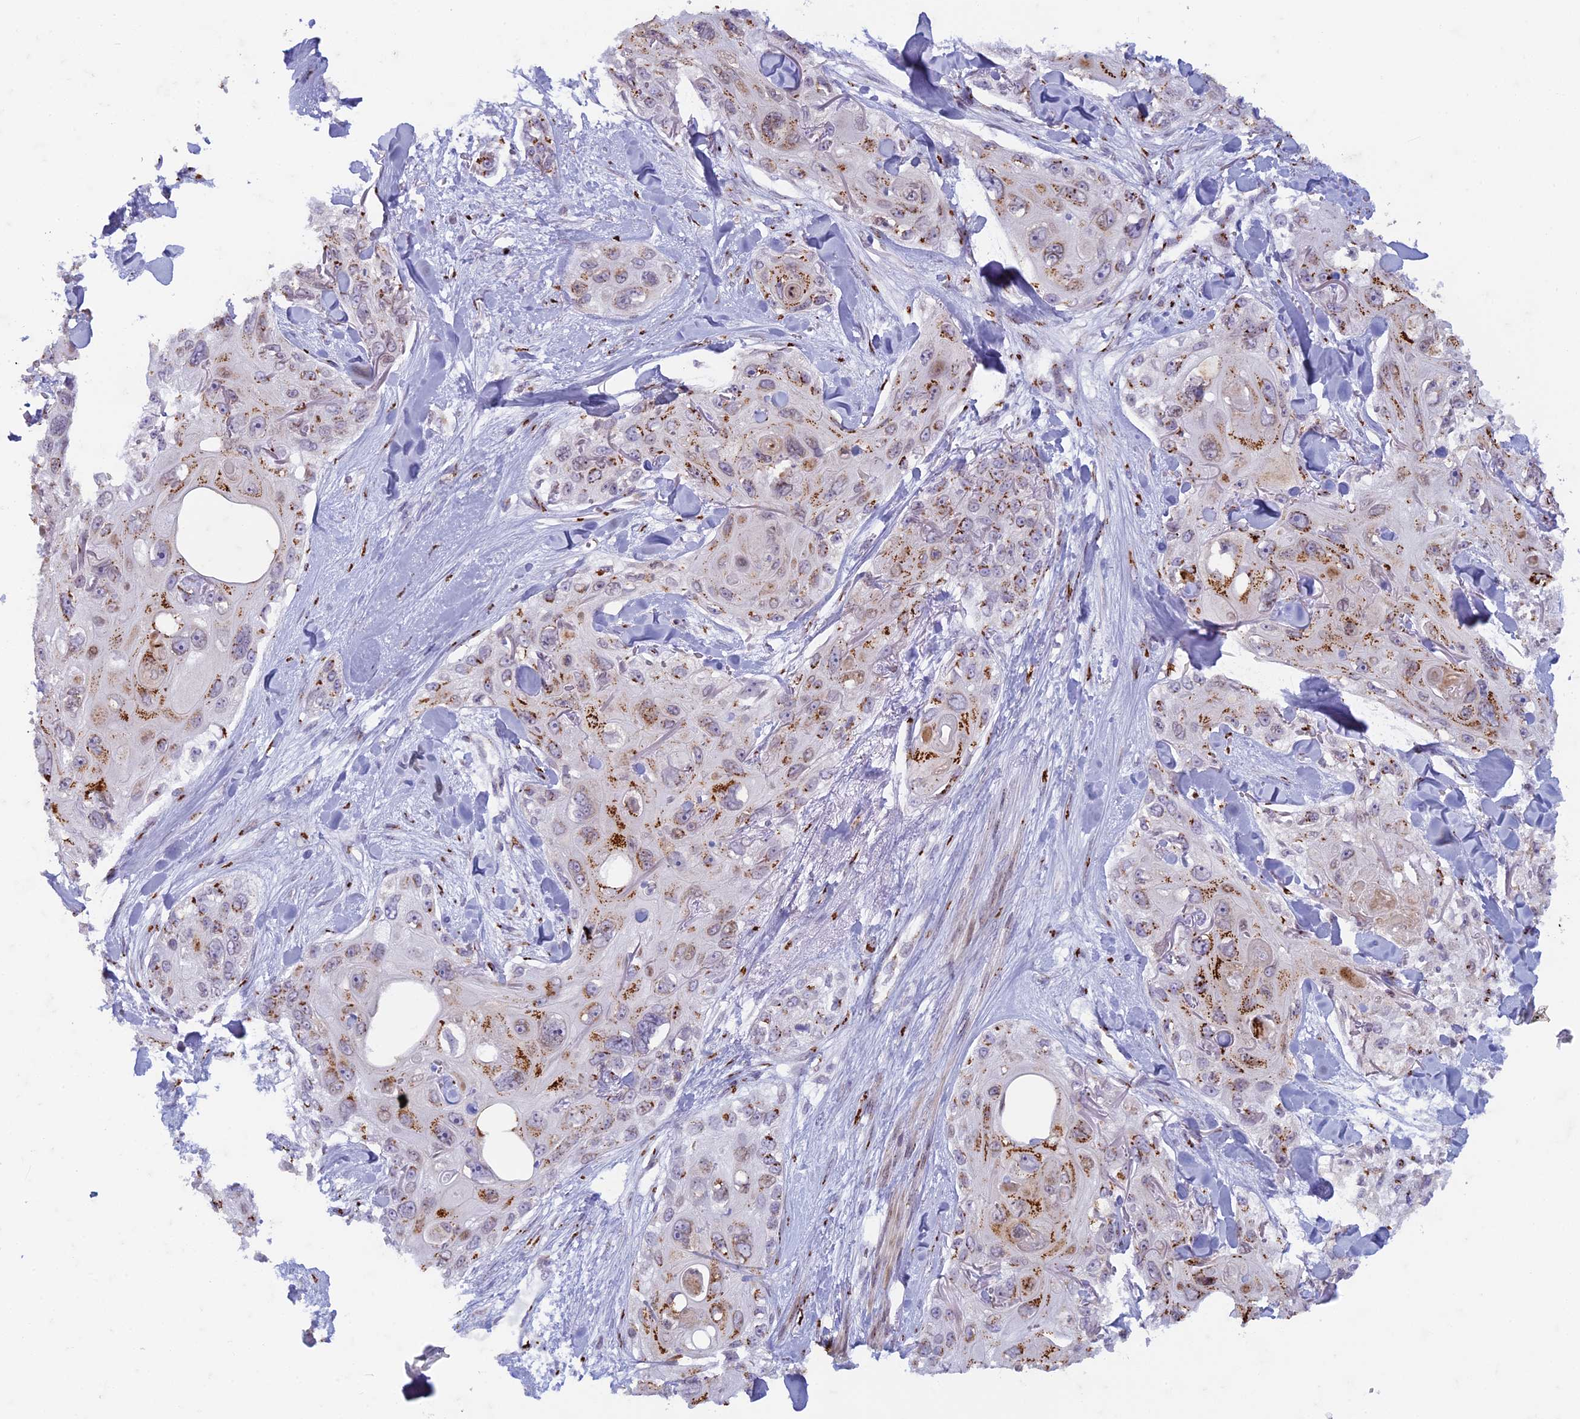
{"staining": {"intensity": "moderate", "quantity": ">75%", "location": "cytoplasmic/membranous"}, "tissue": "skin cancer", "cell_type": "Tumor cells", "image_type": "cancer", "snomed": [{"axis": "morphology", "description": "Normal tissue, NOS"}, {"axis": "morphology", "description": "Squamous cell carcinoma, NOS"}, {"axis": "topography", "description": "Skin"}], "caption": "Squamous cell carcinoma (skin) tissue displays moderate cytoplasmic/membranous expression in approximately >75% of tumor cells Using DAB (3,3'-diaminobenzidine) (brown) and hematoxylin (blue) stains, captured at high magnification using brightfield microscopy.", "gene": "FAM3C", "patient": {"sex": "male", "age": 72}}